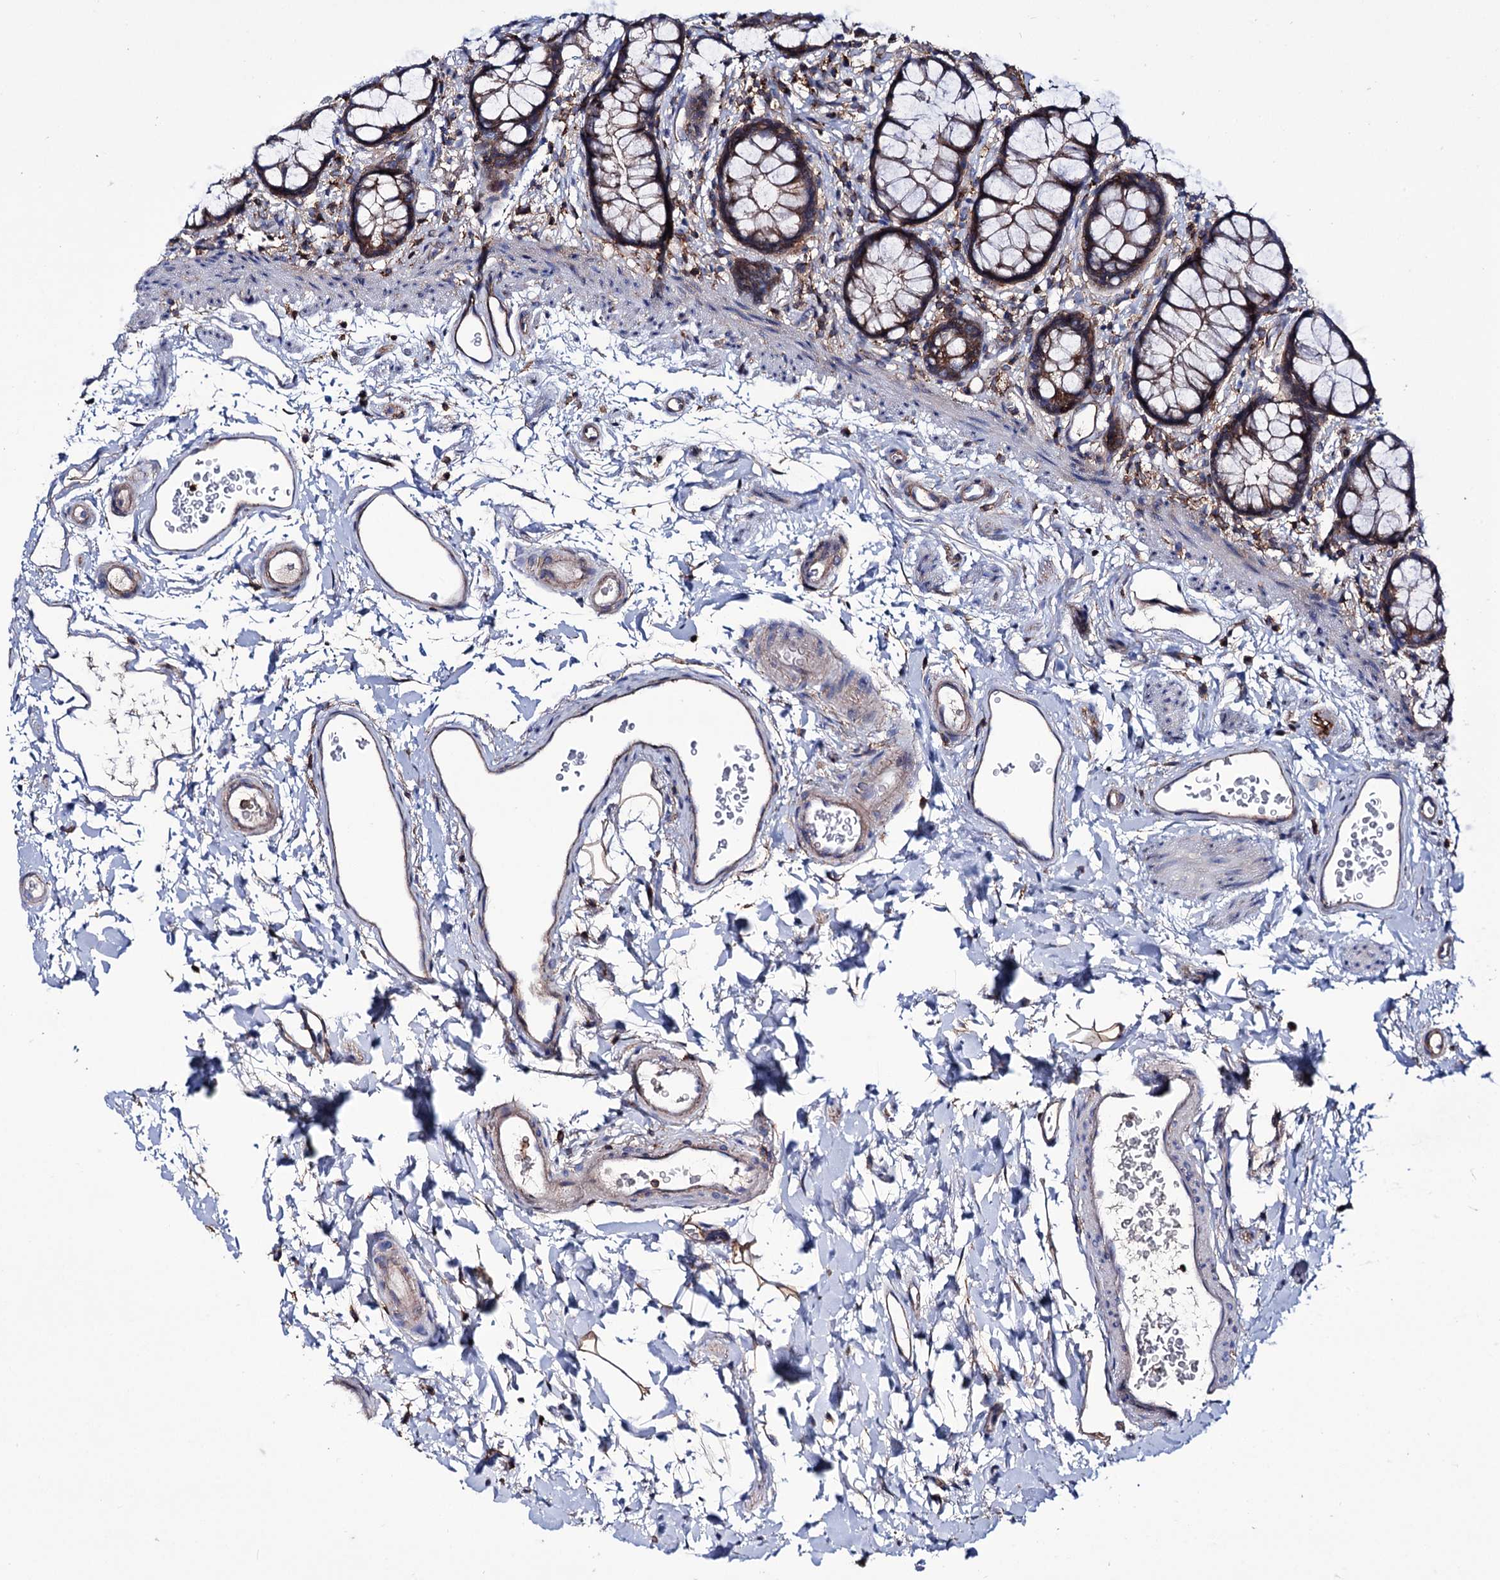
{"staining": {"intensity": "moderate", "quantity": ">75%", "location": "cytoplasmic/membranous"}, "tissue": "rectum", "cell_type": "Glandular cells", "image_type": "normal", "snomed": [{"axis": "morphology", "description": "Normal tissue, NOS"}, {"axis": "topography", "description": "Rectum"}], "caption": "Immunohistochemical staining of unremarkable rectum reveals moderate cytoplasmic/membranous protein positivity in approximately >75% of glandular cells.", "gene": "DEF6", "patient": {"sex": "female", "age": 65}}